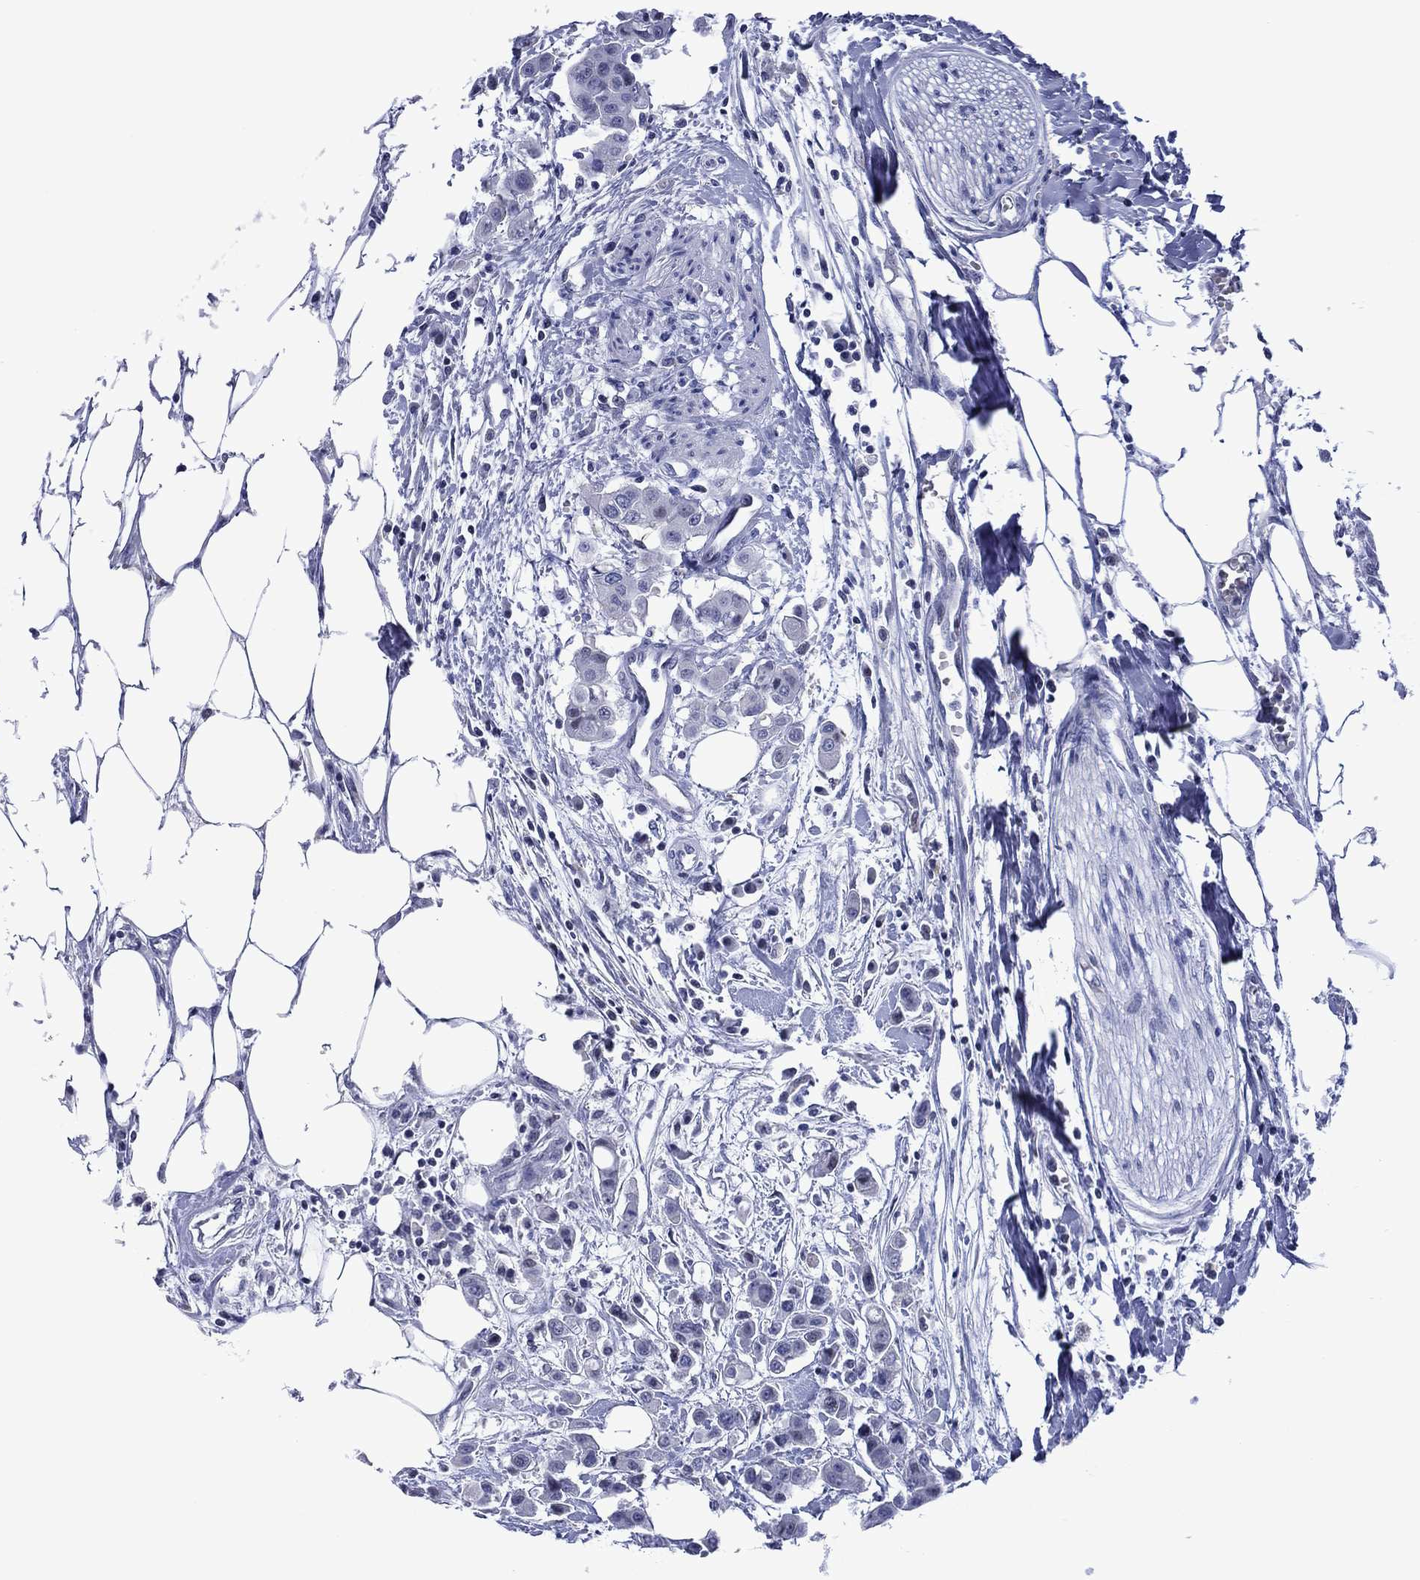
{"staining": {"intensity": "negative", "quantity": "none", "location": "none"}, "tissue": "carcinoid", "cell_type": "Tumor cells", "image_type": "cancer", "snomed": [{"axis": "morphology", "description": "Carcinoid, malignant, NOS"}, {"axis": "topography", "description": "Colon"}], "caption": "High magnification brightfield microscopy of carcinoid stained with DAB (3,3'-diaminobenzidine) (brown) and counterstained with hematoxylin (blue): tumor cells show no significant positivity.", "gene": "PIWIL1", "patient": {"sex": "male", "age": 81}}